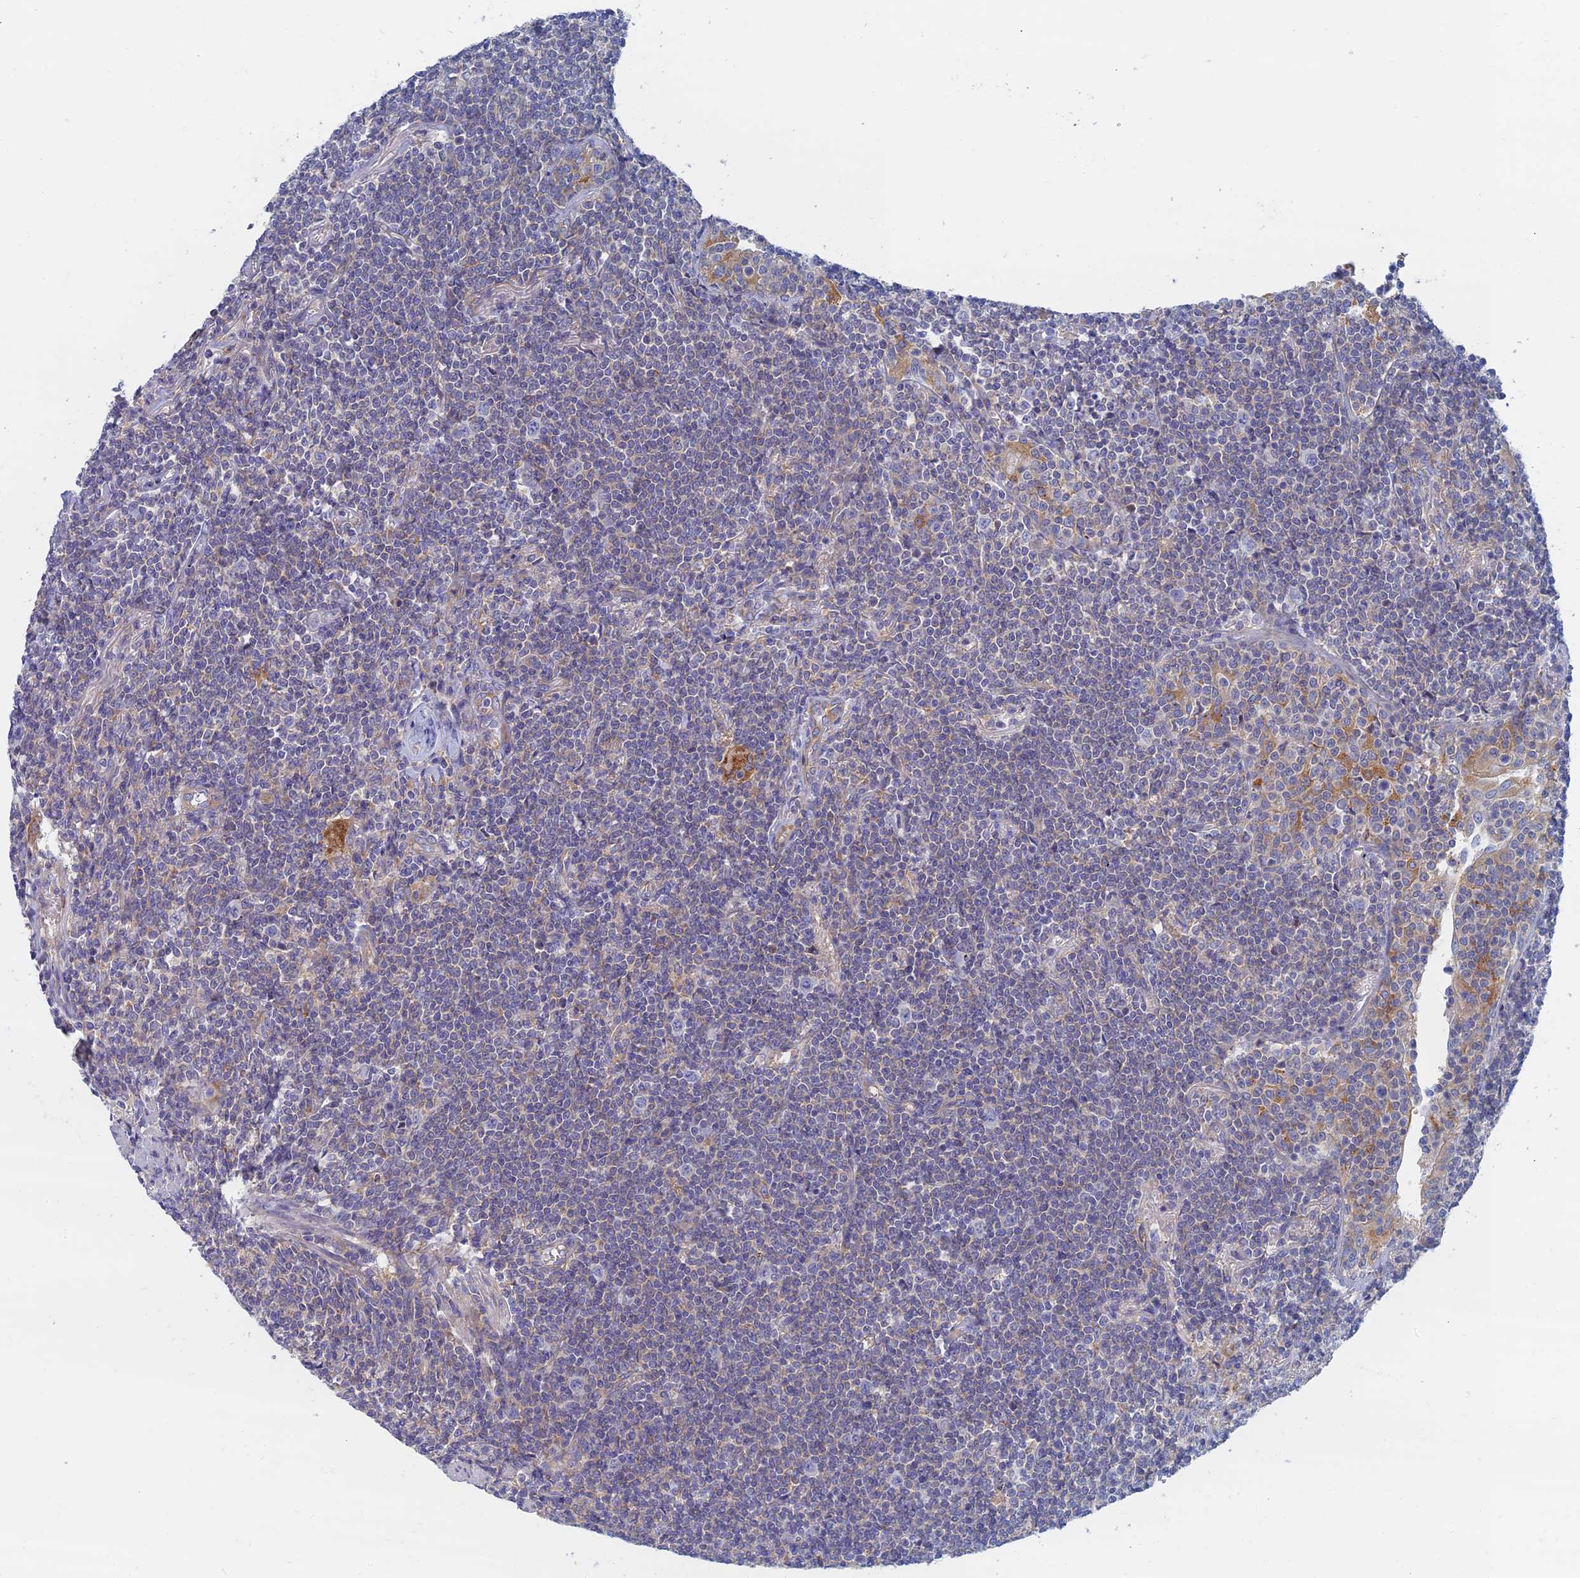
{"staining": {"intensity": "negative", "quantity": "none", "location": "none"}, "tissue": "lymphoma", "cell_type": "Tumor cells", "image_type": "cancer", "snomed": [{"axis": "morphology", "description": "Malignant lymphoma, non-Hodgkin's type, Low grade"}, {"axis": "topography", "description": "Lung"}], "caption": "Histopathology image shows no protein positivity in tumor cells of lymphoma tissue.", "gene": "TMEM44", "patient": {"sex": "female", "age": 71}}